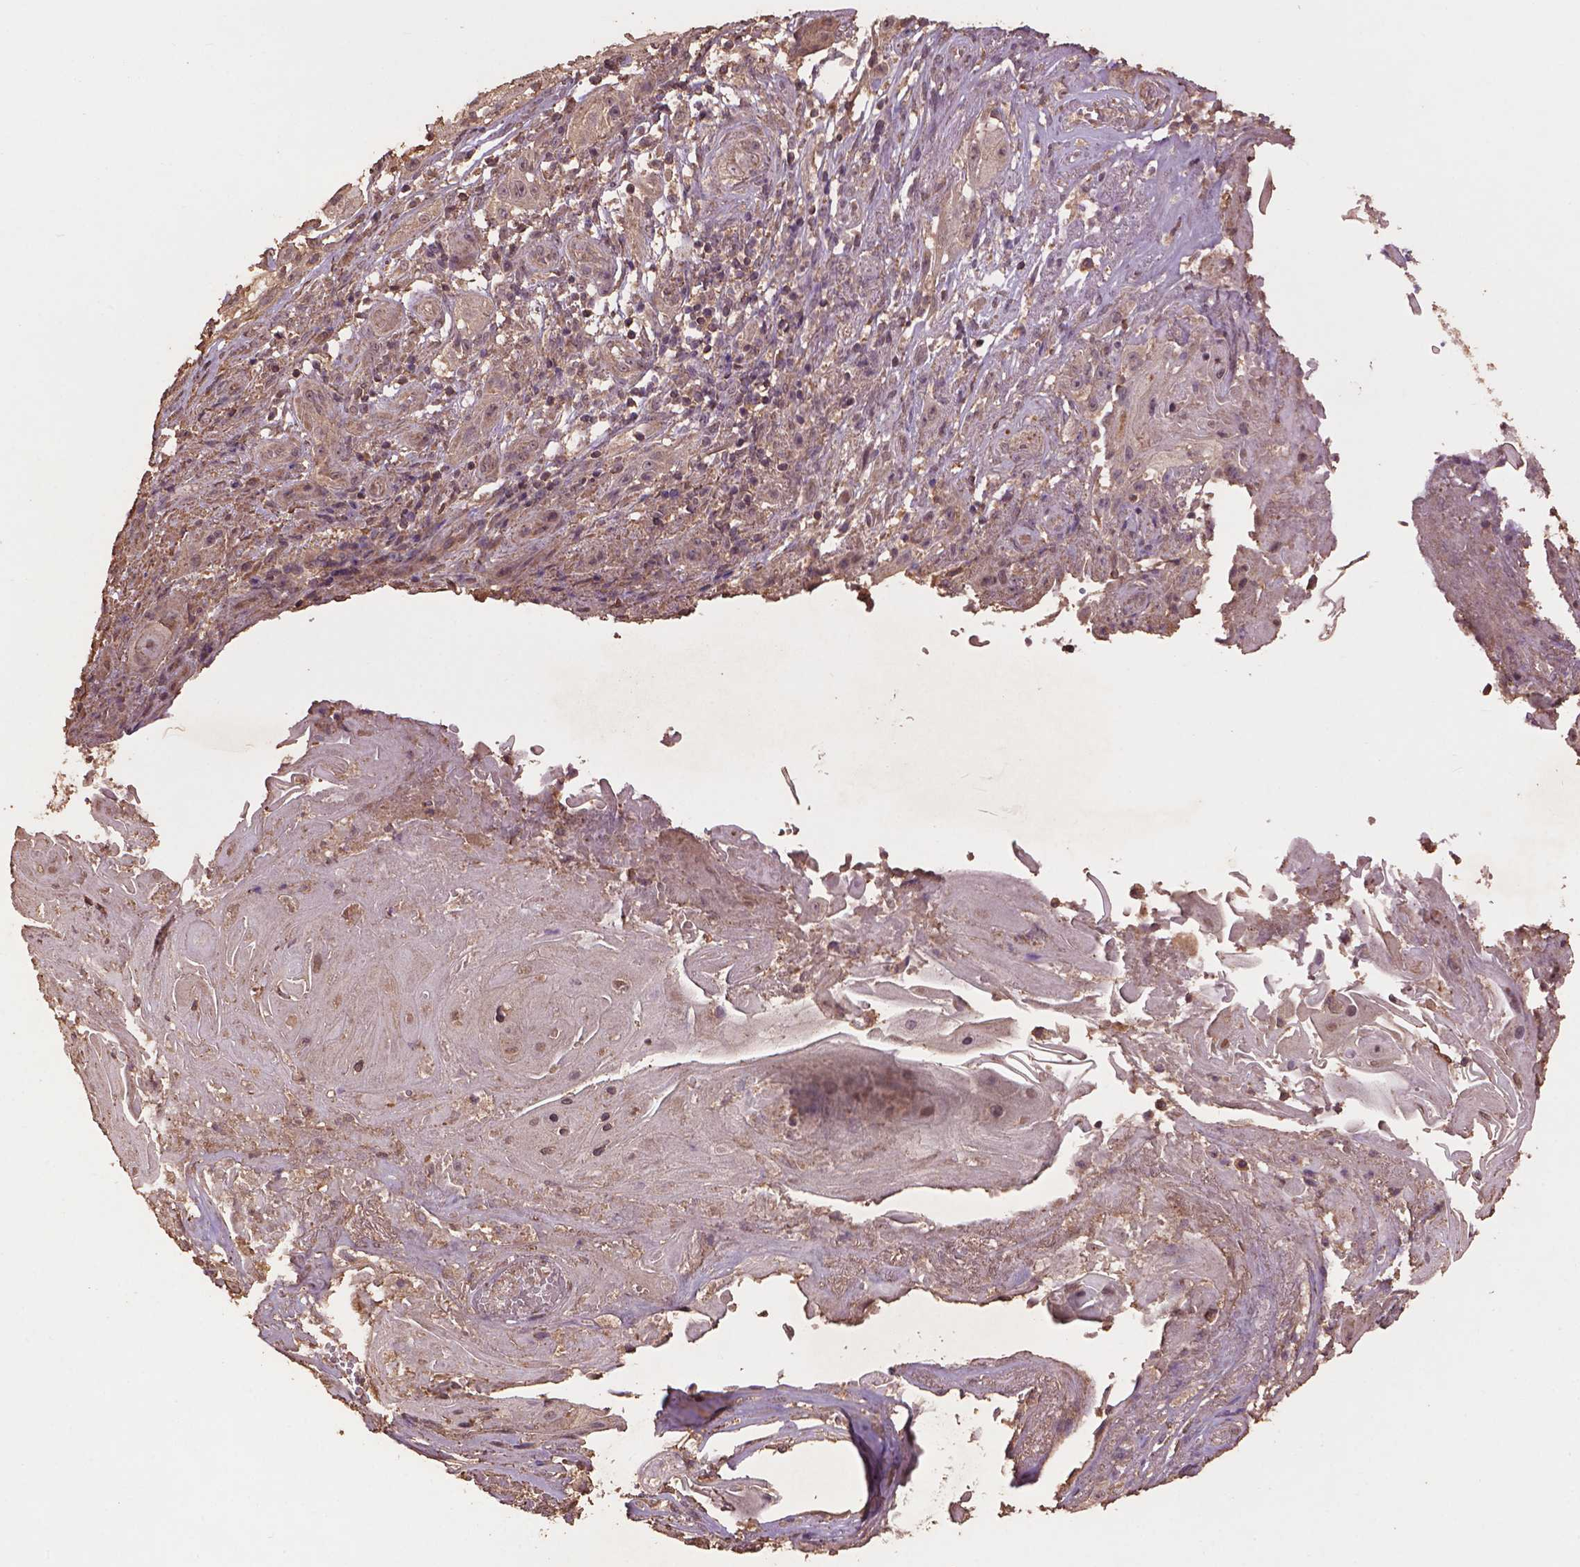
{"staining": {"intensity": "negative", "quantity": "none", "location": "none"}, "tissue": "skin cancer", "cell_type": "Tumor cells", "image_type": "cancer", "snomed": [{"axis": "morphology", "description": "Squamous cell carcinoma, NOS"}, {"axis": "topography", "description": "Skin"}], "caption": "This is an immunohistochemistry micrograph of skin cancer (squamous cell carcinoma). There is no staining in tumor cells.", "gene": "BABAM1", "patient": {"sex": "male", "age": 62}}